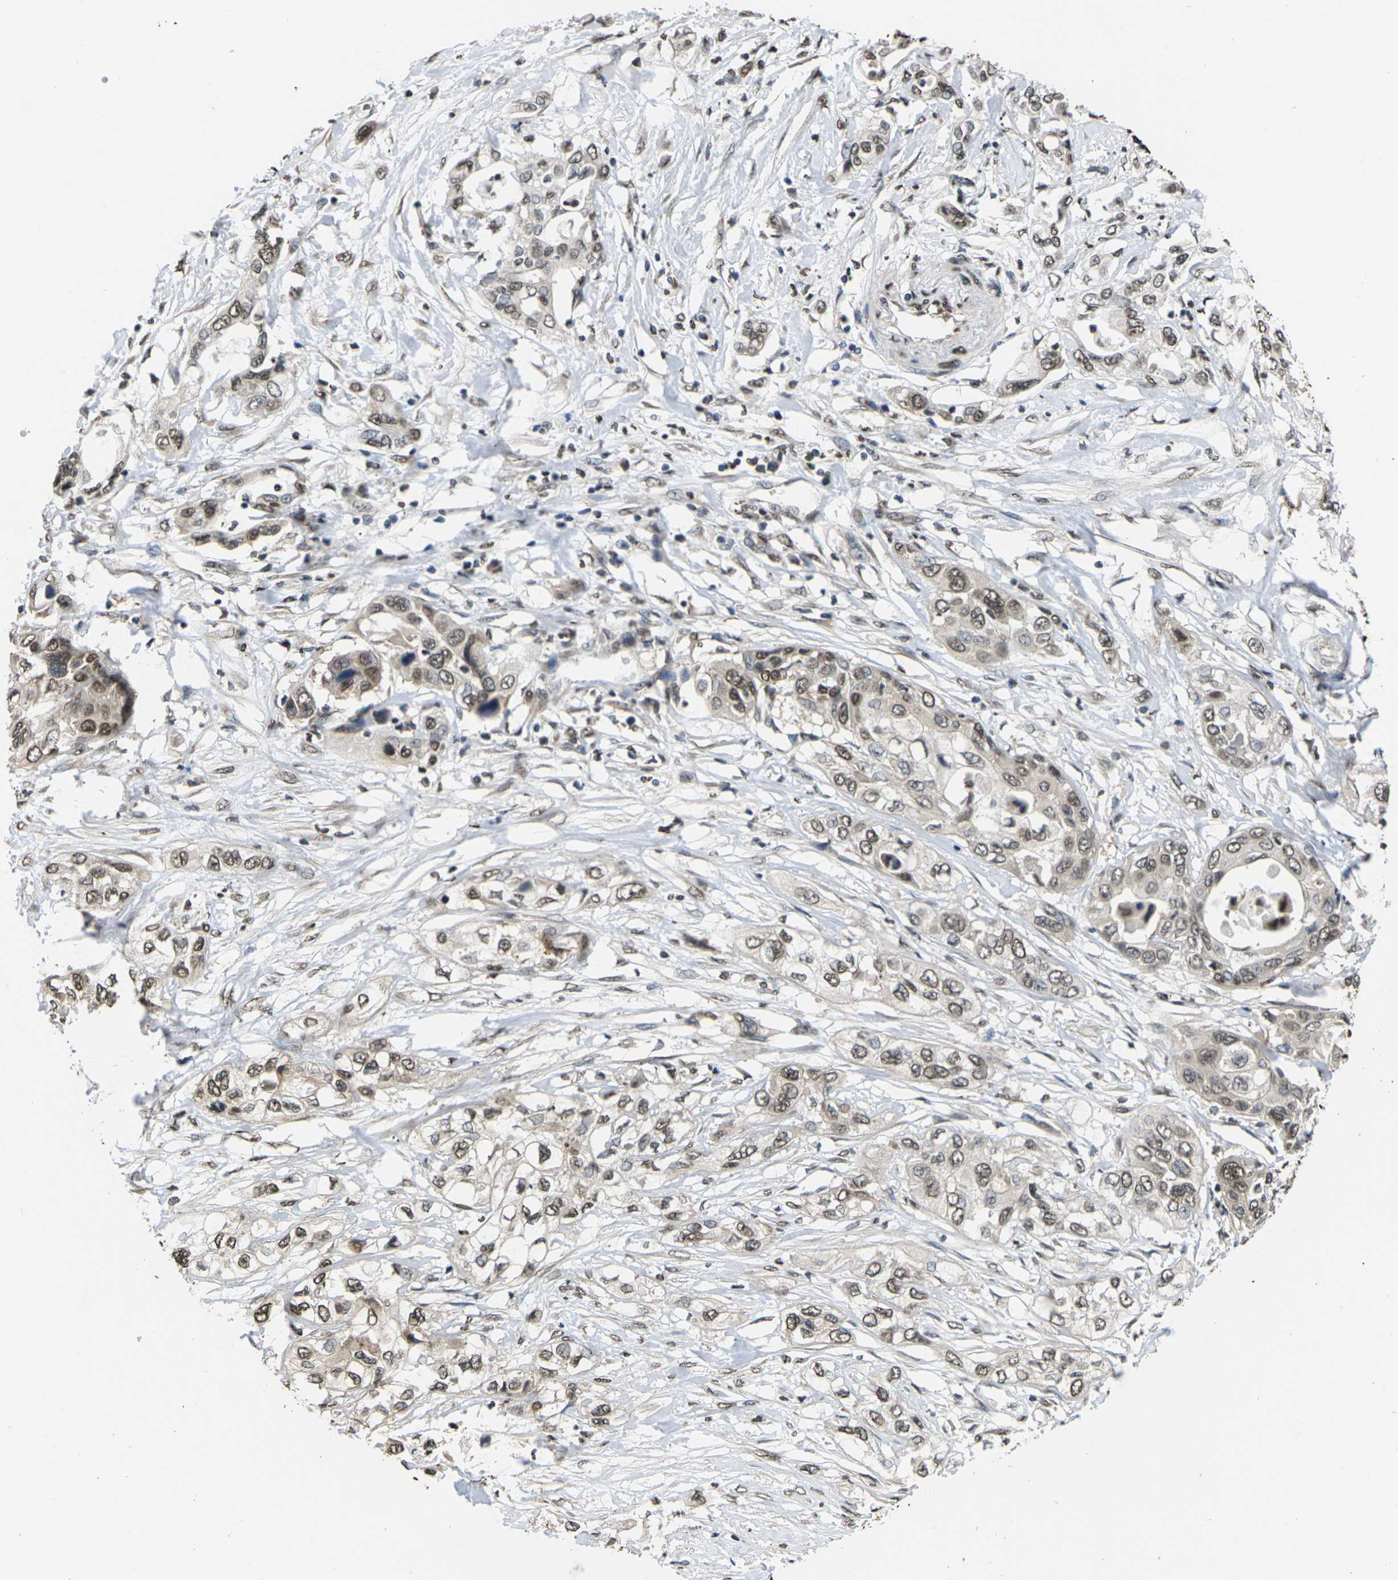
{"staining": {"intensity": "moderate", "quantity": ">75%", "location": "nuclear"}, "tissue": "pancreatic cancer", "cell_type": "Tumor cells", "image_type": "cancer", "snomed": [{"axis": "morphology", "description": "Adenocarcinoma, NOS"}, {"axis": "topography", "description": "Pancreas"}], "caption": "Protein expression analysis of adenocarcinoma (pancreatic) shows moderate nuclear positivity in approximately >75% of tumor cells. (Brightfield microscopy of DAB IHC at high magnification).", "gene": "EMSY", "patient": {"sex": "female", "age": 70}}